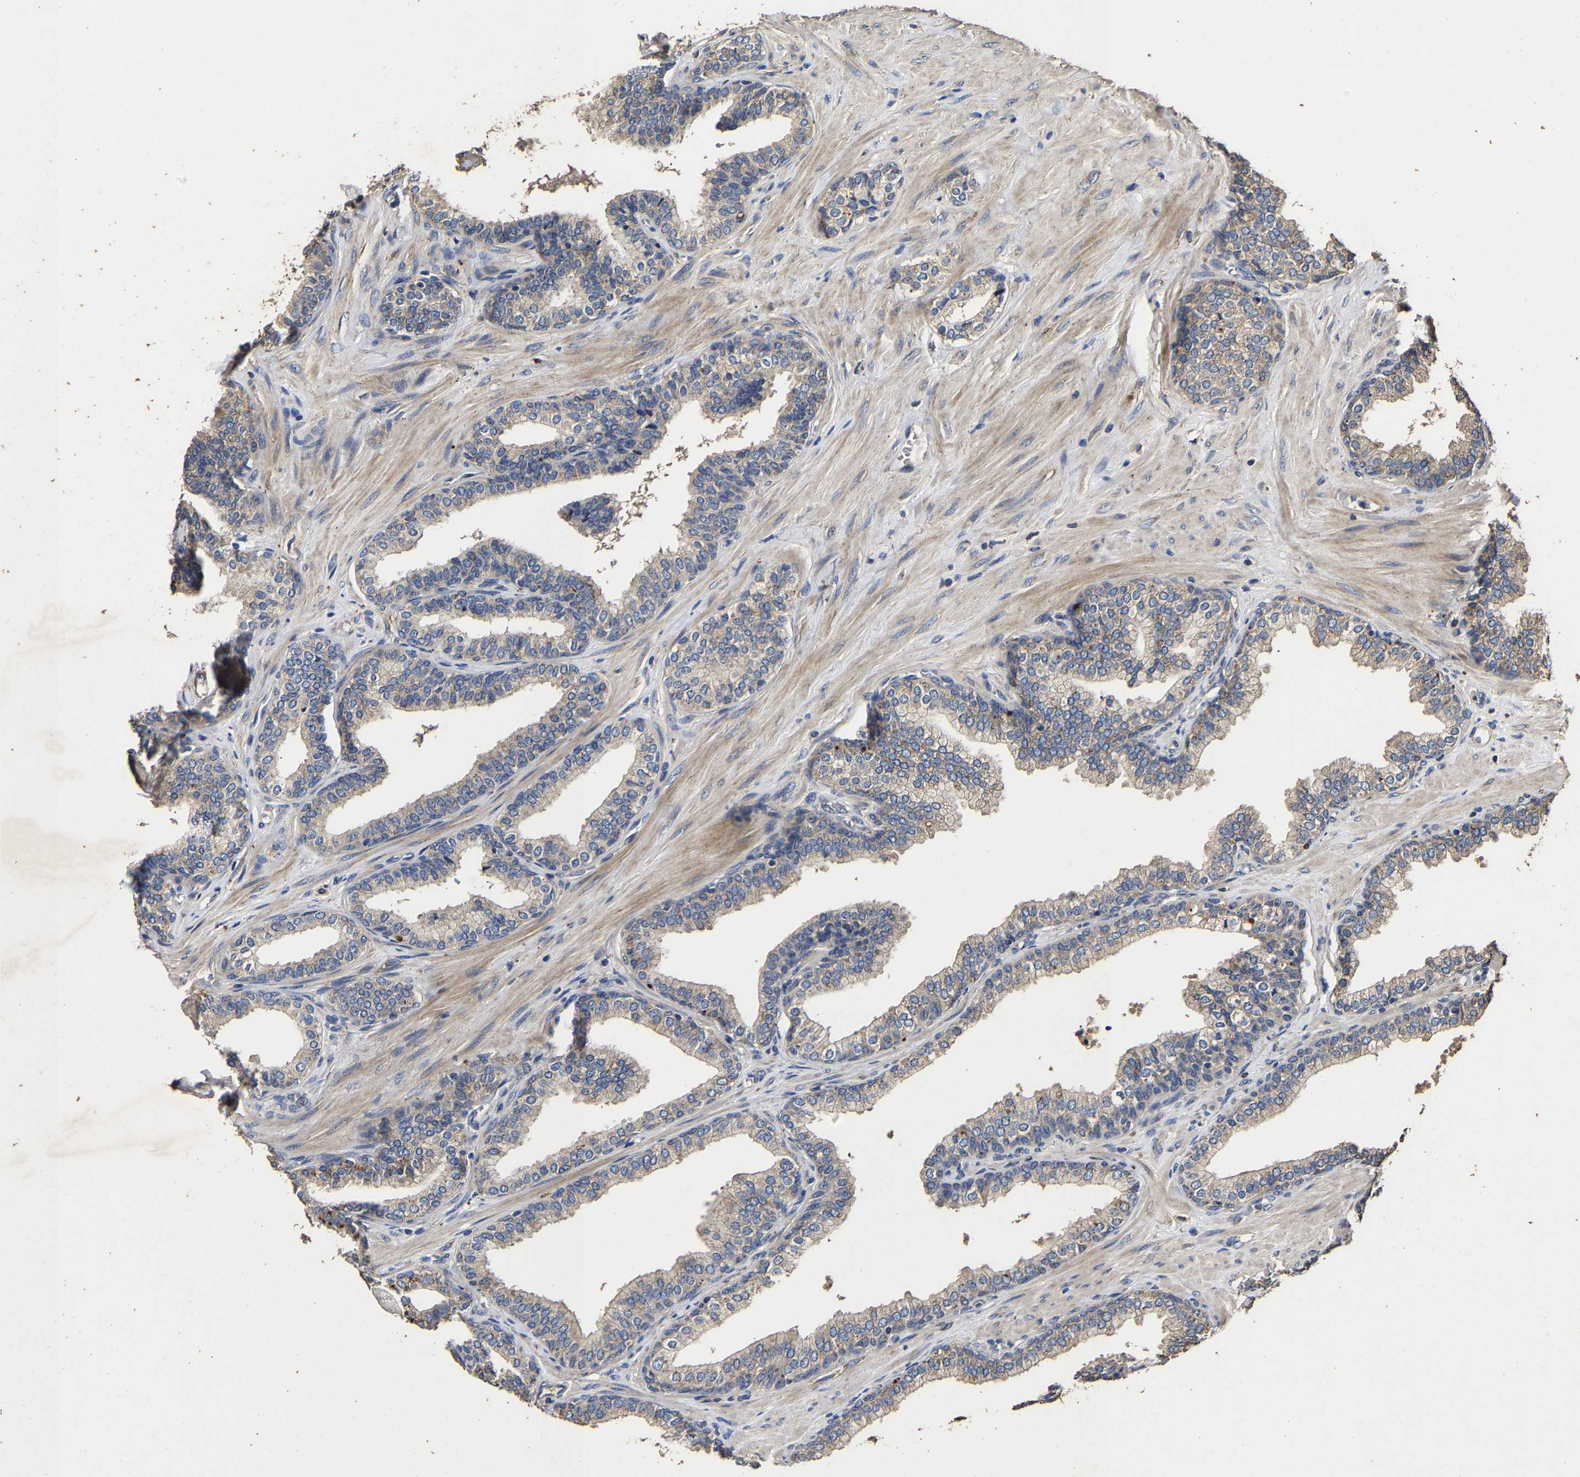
{"staining": {"intensity": "weak", "quantity": ">75%", "location": "cytoplasmic/membranous"}, "tissue": "prostate cancer", "cell_type": "Tumor cells", "image_type": "cancer", "snomed": [{"axis": "morphology", "description": "Adenocarcinoma, High grade"}, {"axis": "topography", "description": "Prostate"}], "caption": "DAB (3,3'-diaminobenzidine) immunohistochemical staining of prostate cancer (adenocarcinoma (high-grade)) demonstrates weak cytoplasmic/membranous protein staining in approximately >75% of tumor cells. The protein is stained brown, and the nuclei are stained in blue (DAB IHC with brightfield microscopy, high magnification).", "gene": "PPM1K", "patient": {"sex": "male", "age": 52}}